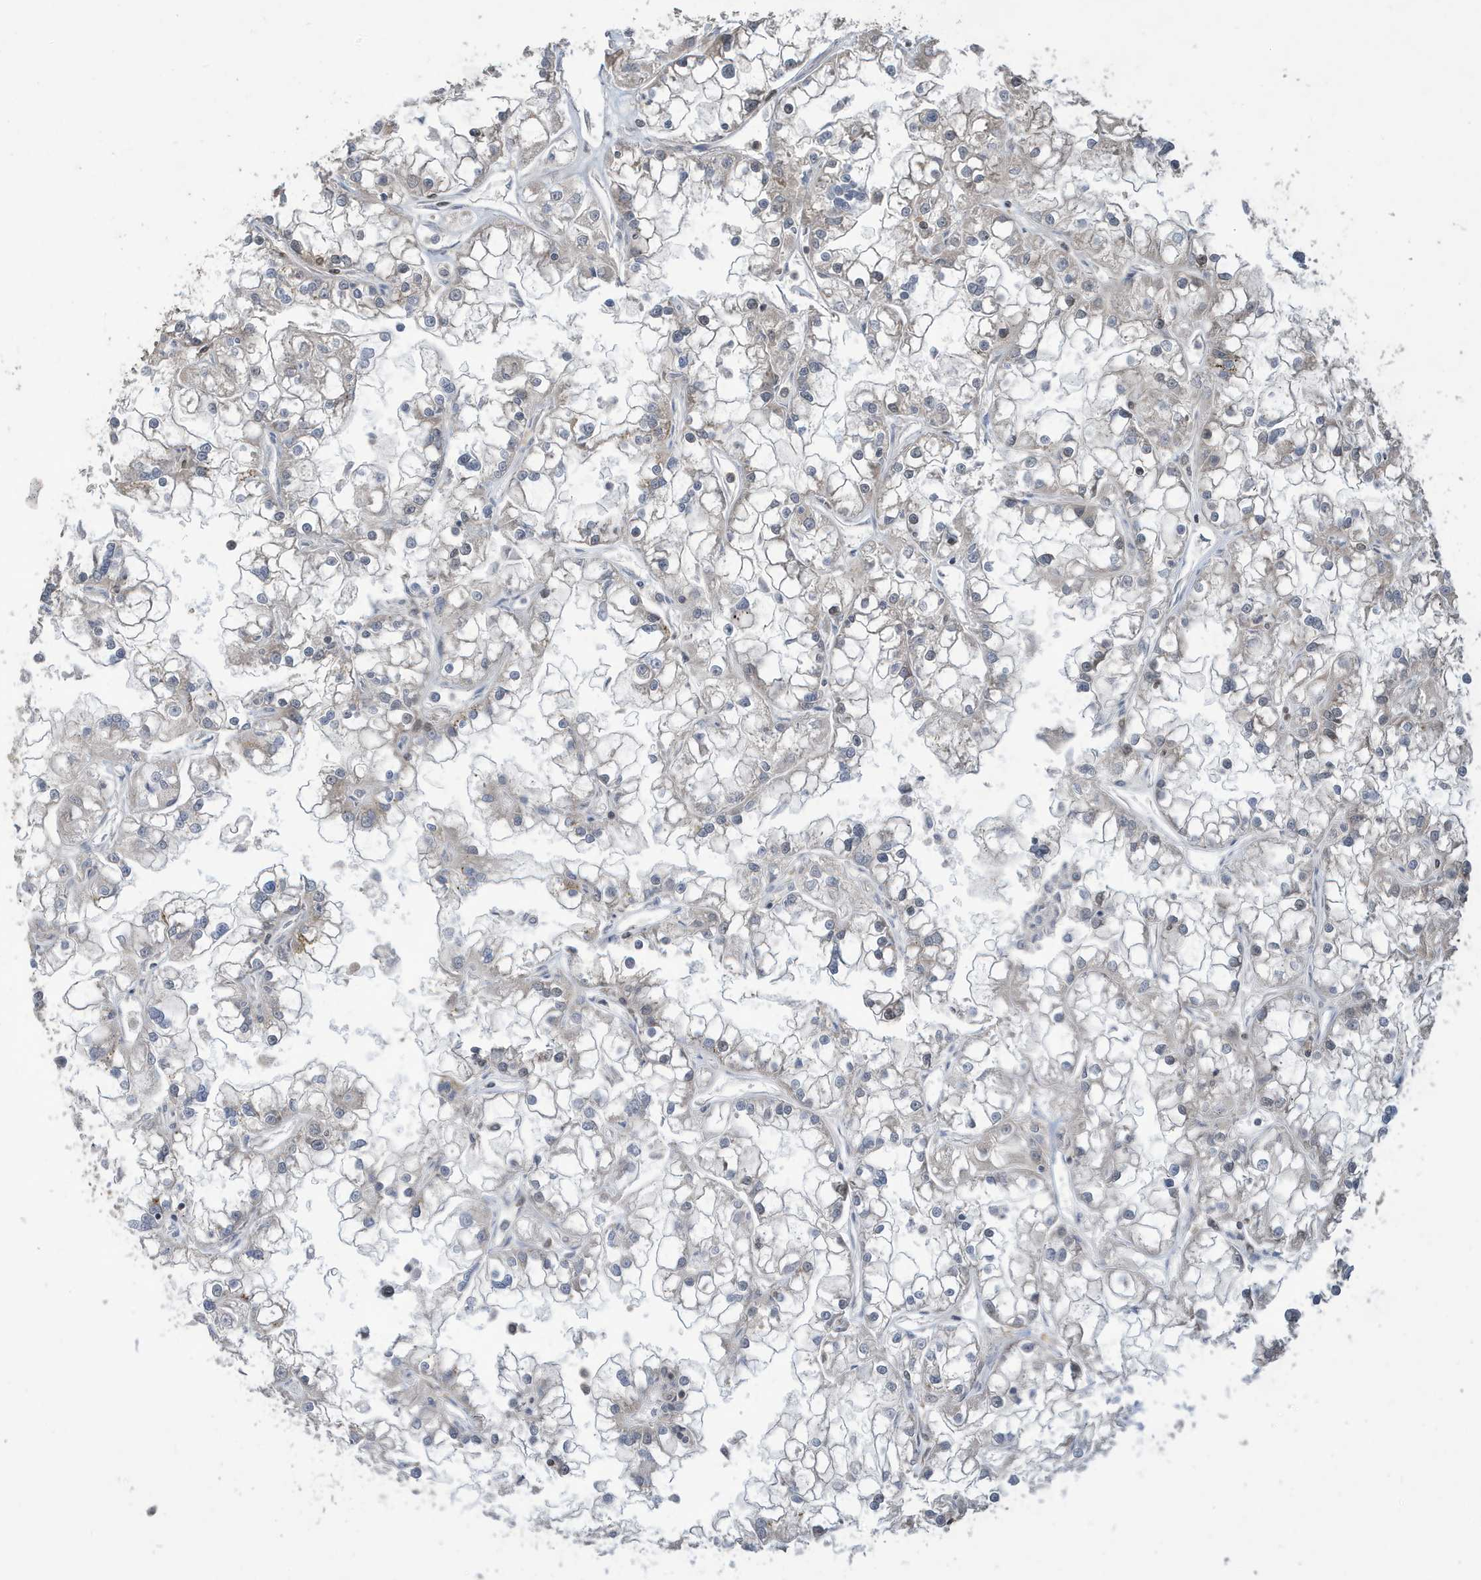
{"staining": {"intensity": "moderate", "quantity": "<25%", "location": "cytoplasmic/membranous"}, "tissue": "renal cancer", "cell_type": "Tumor cells", "image_type": "cancer", "snomed": [{"axis": "morphology", "description": "Adenocarcinoma, NOS"}, {"axis": "topography", "description": "Kidney"}], "caption": "About <25% of tumor cells in renal adenocarcinoma show moderate cytoplasmic/membranous protein expression as visualized by brown immunohistochemical staining.", "gene": "UBQLN1", "patient": {"sex": "female", "age": 52}}